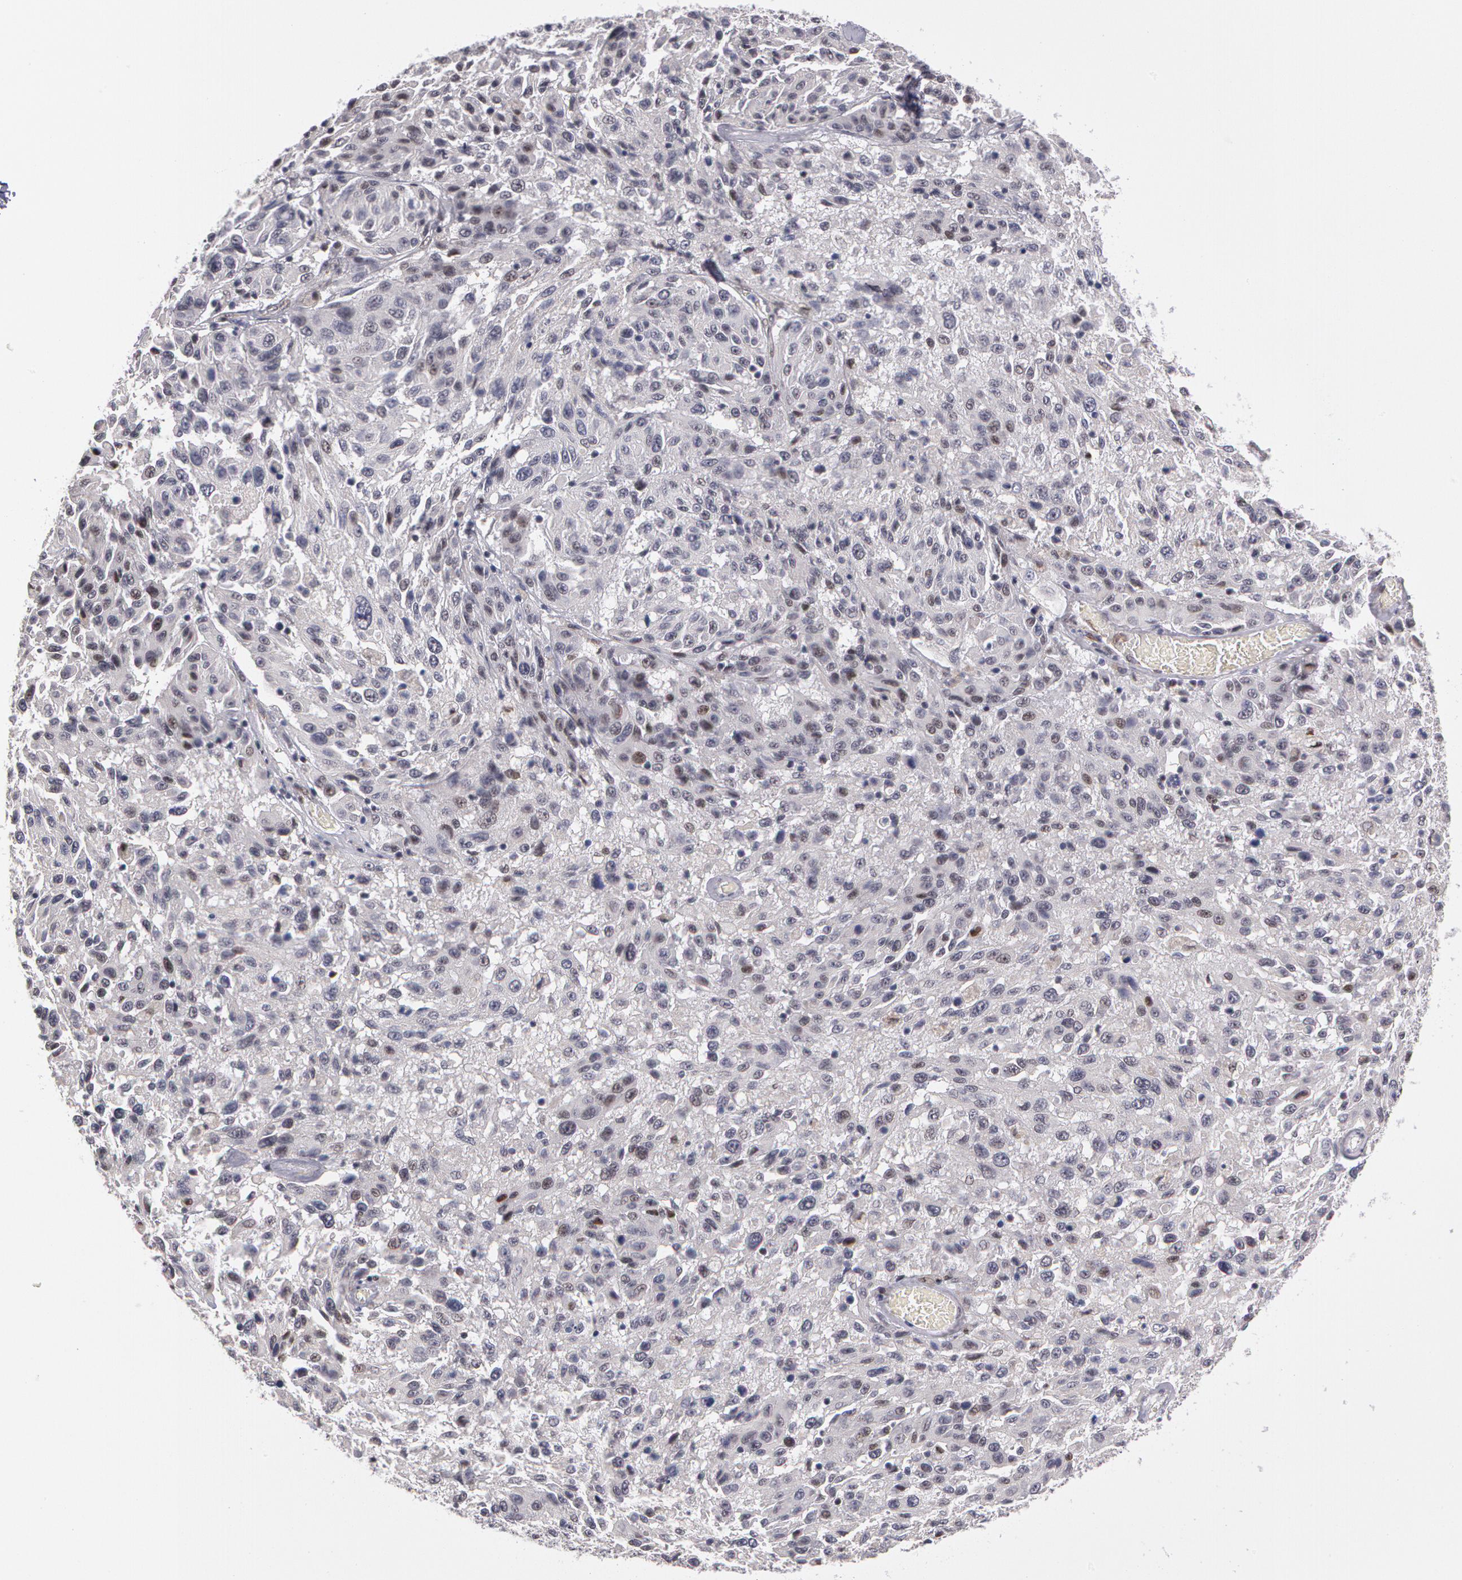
{"staining": {"intensity": "negative", "quantity": "none", "location": "none"}, "tissue": "melanoma", "cell_type": "Tumor cells", "image_type": "cancer", "snomed": [{"axis": "morphology", "description": "Malignant melanoma, NOS"}, {"axis": "topography", "description": "Skin"}], "caption": "Immunohistochemical staining of human malignant melanoma demonstrates no significant expression in tumor cells.", "gene": "PRICKLE1", "patient": {"sex": "female", "age": 77}}